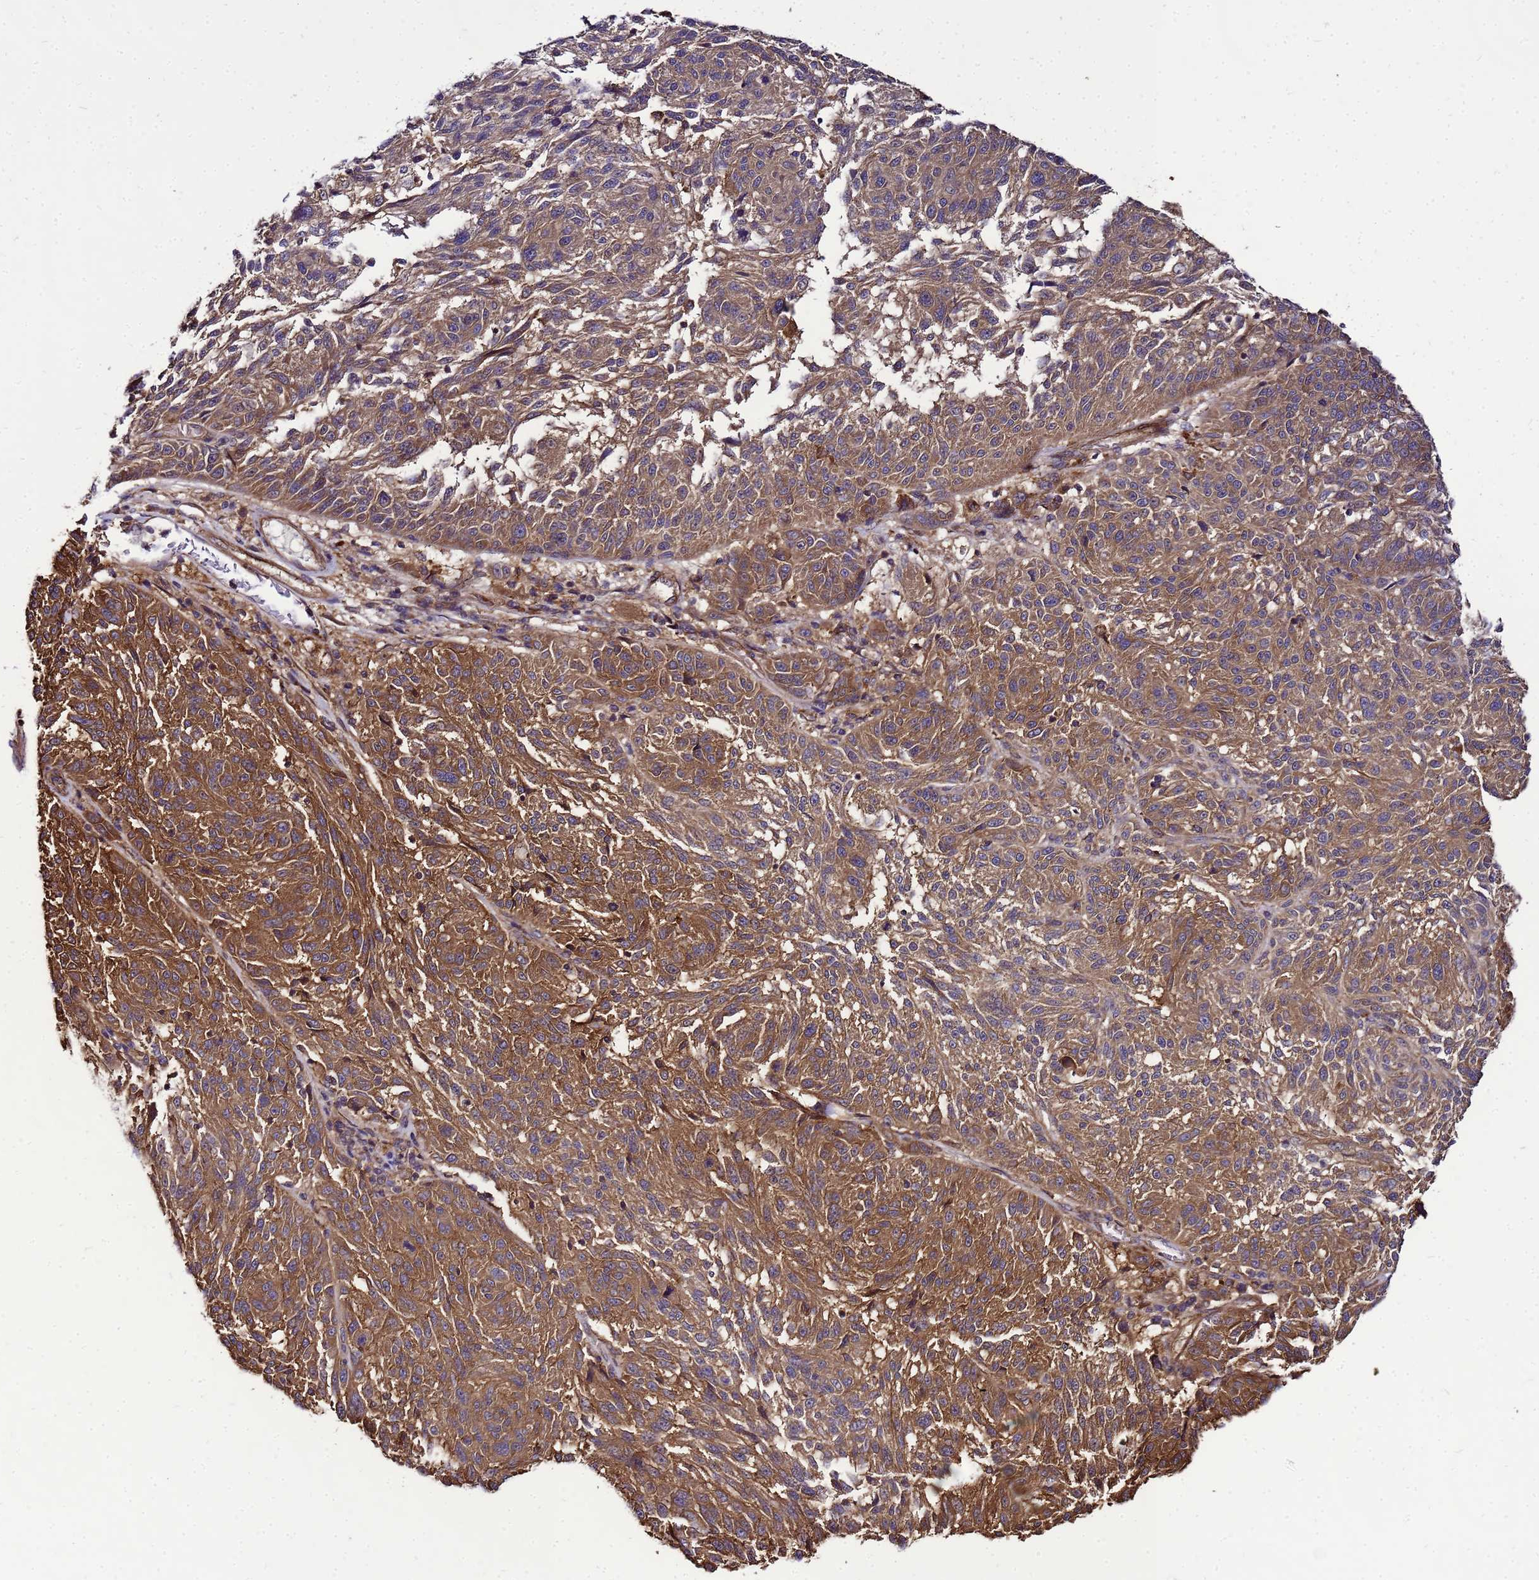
{"staining": {"intensity": "strong", "quantity": ">75%", "location": "cytoplasmic/membranous"}, "tissue": "melanoma", "cell_type": "Tumor cells", "image_type": "cancer", "snomed": [{"axis": "morphology", "description": "Malignant melanoma, NOS"}, {"axis": "topography", "description": "Skin"}], "caption": "A high-resolution photomicrograph shows IHC staining of malignant melanoma, which reveals strong cytoplasmic/membranous expression in about >75% of tumor cells.", "gene": "TRABD", "patient": {"sex": "male", "age": 53}}